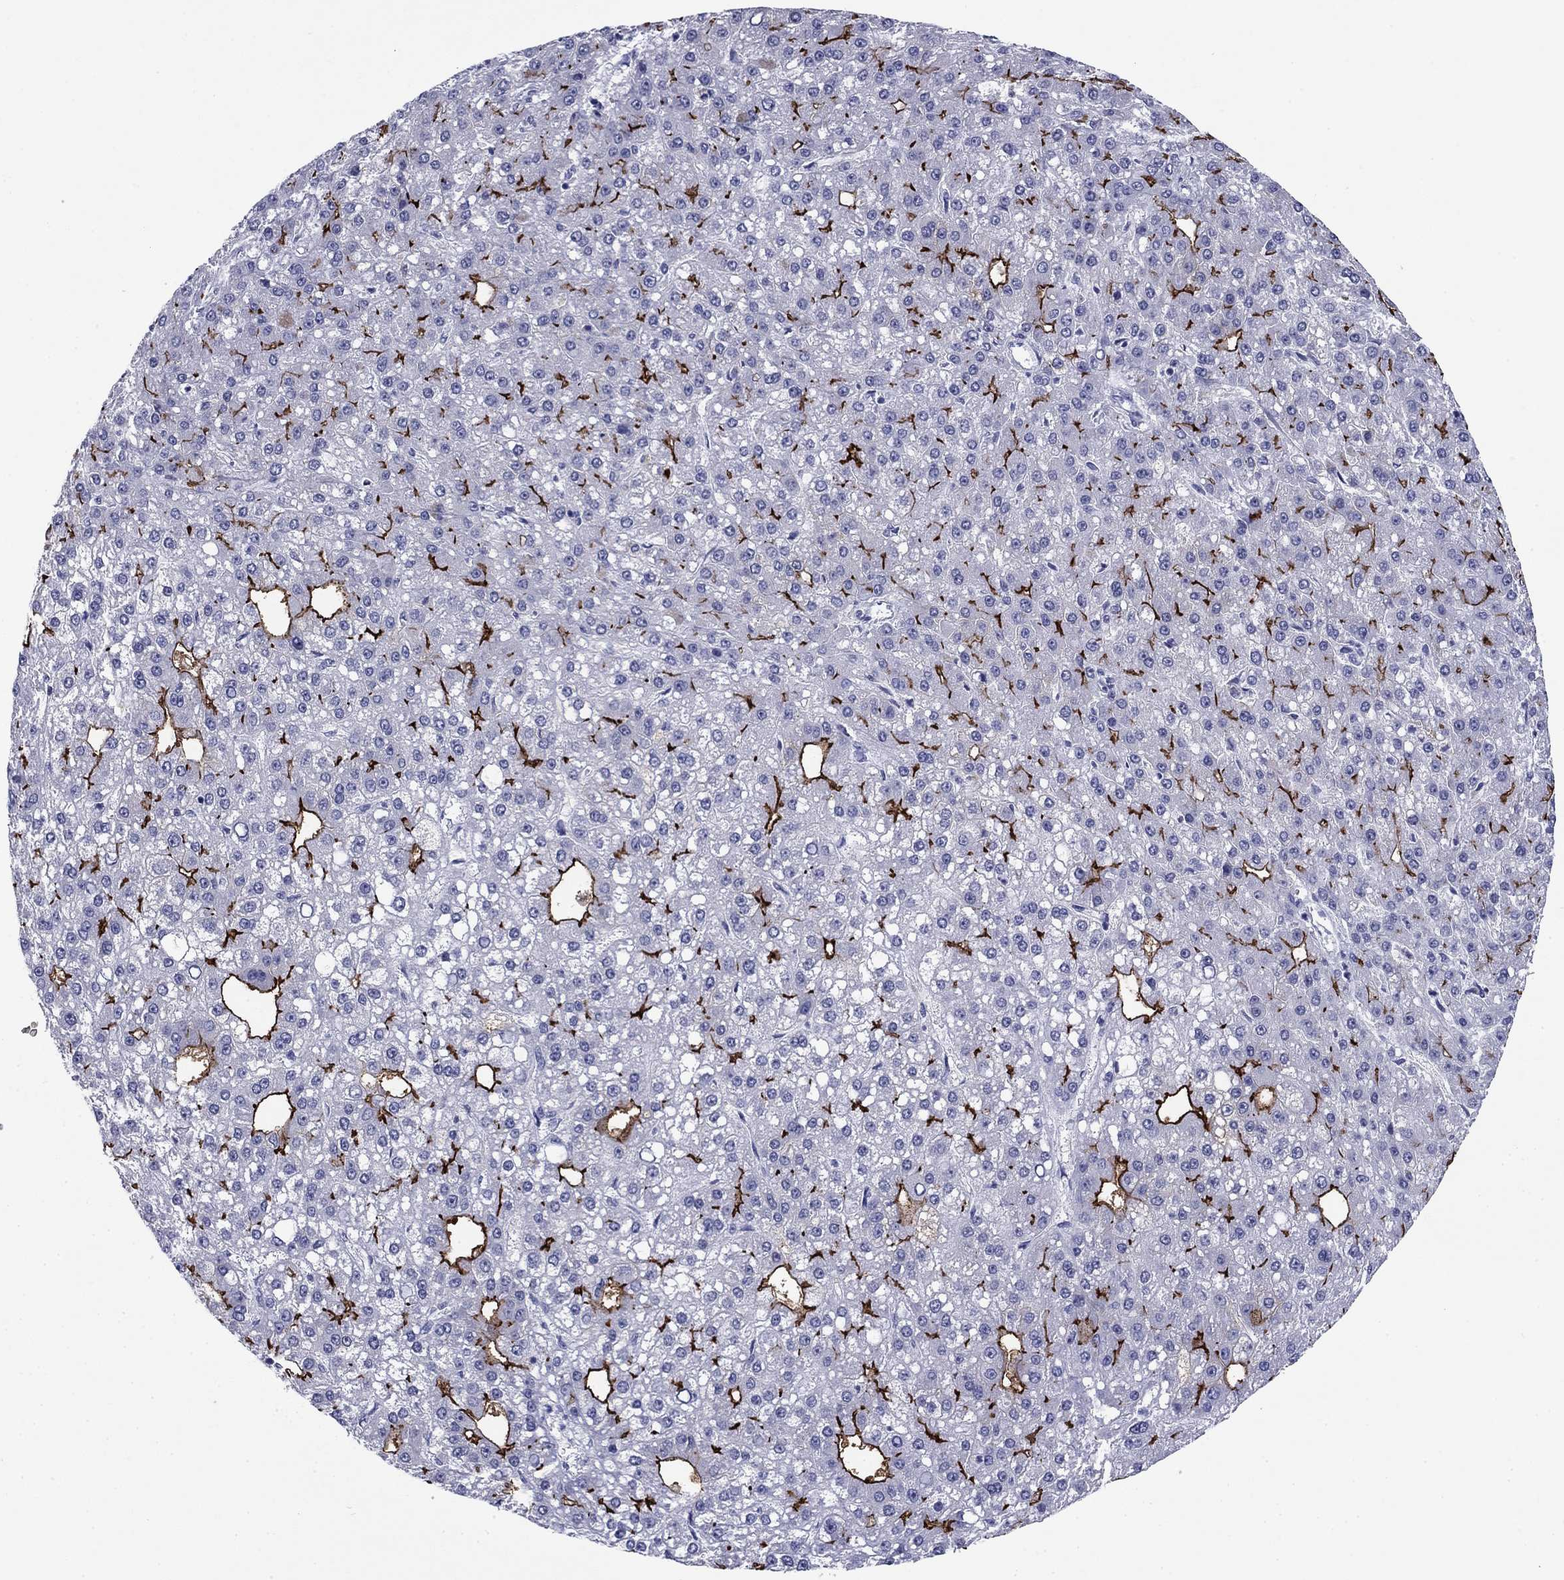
{"staining": {"intensity": "strong", "quantity": "<25%", "location": "cytoplasmic/membranous"}, "tissue": "liver cancer", "cell_type": "Tumor cells", "image_type": "cancer", "snomed": [{"axis": "morphology", "description": "Carcinoma, Hepatocellular, NOS"}, {"axis": "topography", "description": "Liver"}], "caption": "DAB (3,3'-diaminobenzidine) immunohistochemical staining of liver hepatocellular carcinoma demonstrates strong cytoplasmic/membranous protein expression in about <25% of tumor cells.", "gene": "ABCC2", "patient": {"sex": "male", "age": 67}}